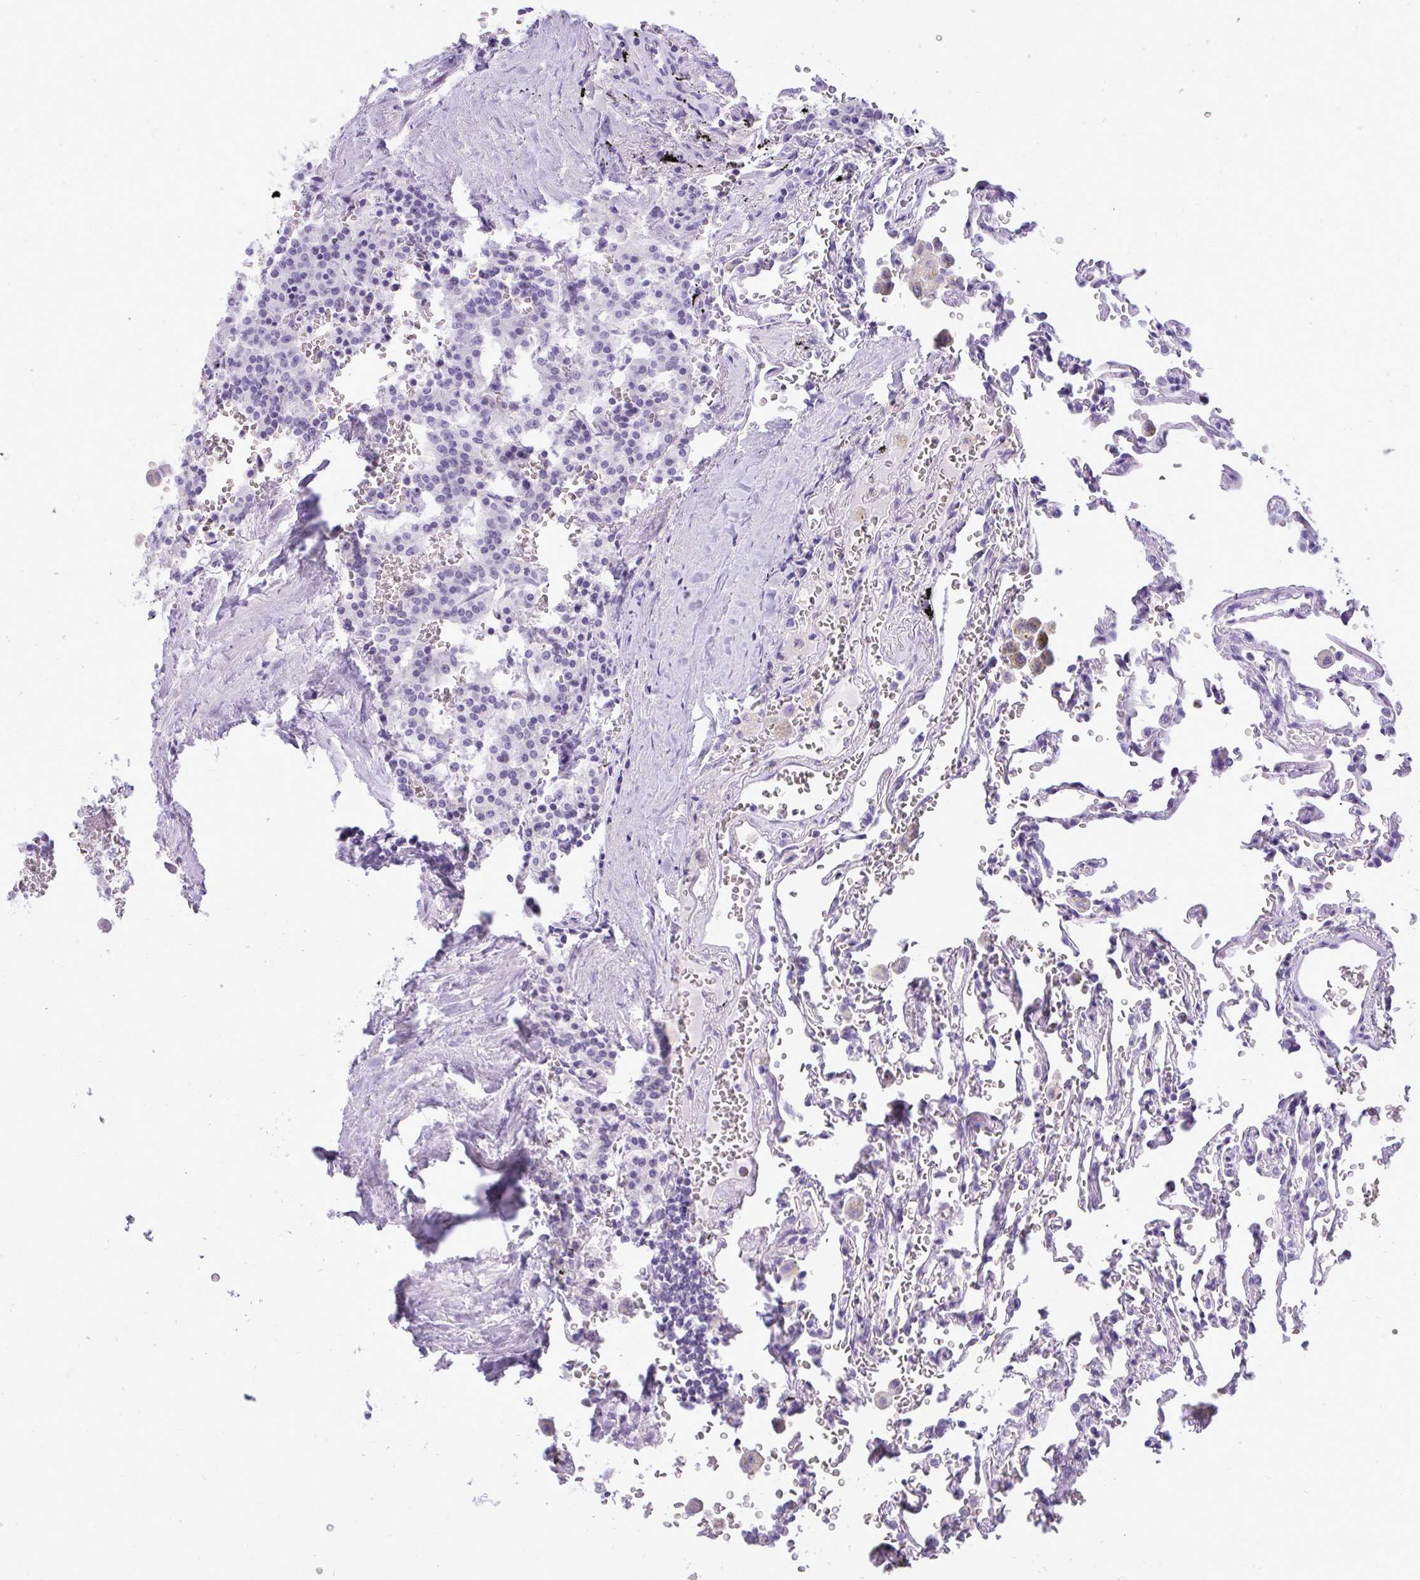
{"staining": {"intensity": "negative", "quantity": "none", "location": "none"}, "tissue": "carcinoid", "cell_type": "Tumor cells", "image_type": "cancer", "snomed": [{"axis": "morphology", "description": "Carcinoid, malignant, NOS"}, {"axis": "topography", "description": "Lung"}], "caption": "High magnification brightfield microscopy of carcinoid stained with DAB (brown) and counterstained with hematoxylin (blue): tumor cells show no significant expression.", "gene": "PRM2", "patient": {"sex": "male", "age": 70}}